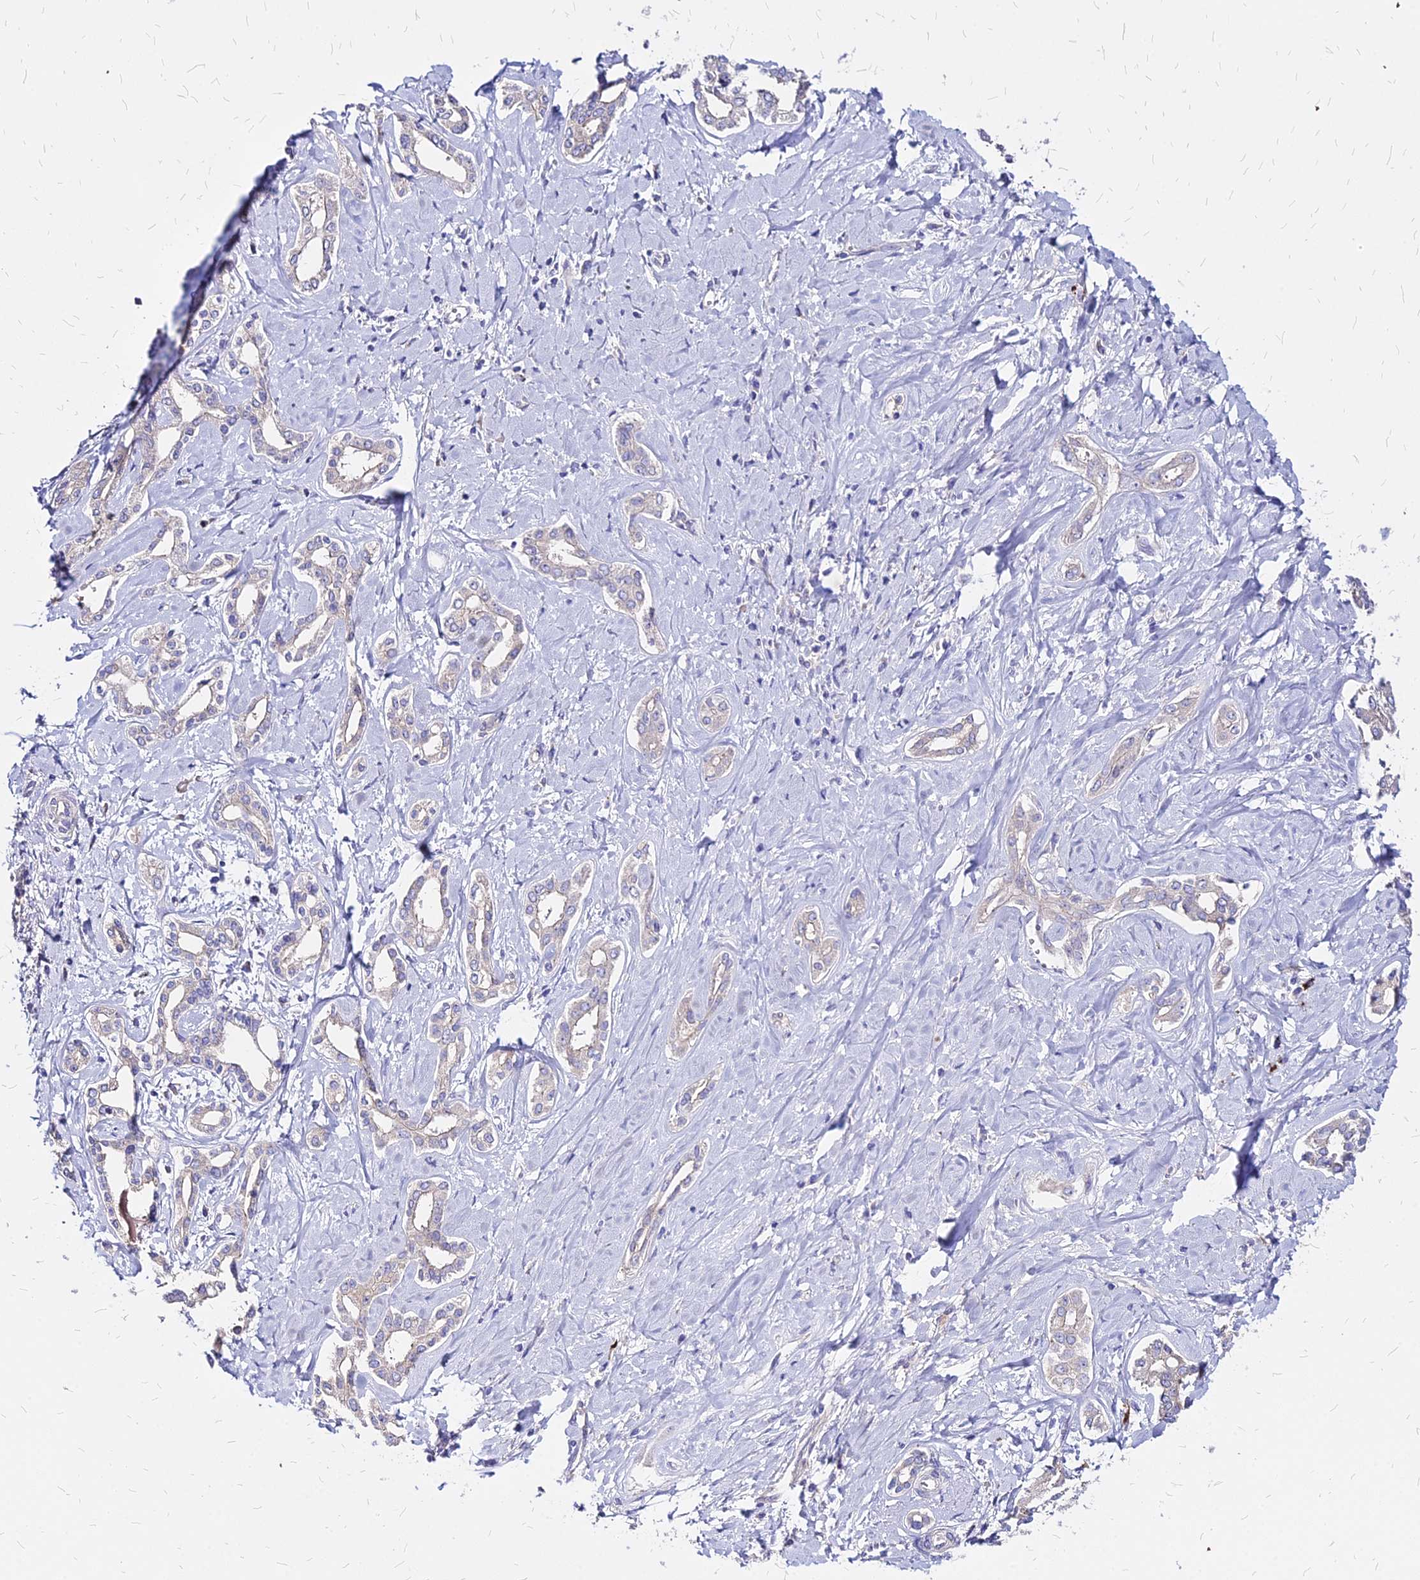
{"staining": {"intensity": "negative", "quantity": "none", "location": "none"}, "tissue": "liver cancer", "cell_type": "Tumor cells", "image_type": "cancer", "snomed": [{"axis": "morphology", "description": "Cholangiocarcinoma"}, {"axis": "topography", "description": "Liver"}], "caption": "DAB (3,3'-diaminobenzidine) immunohistochemical staining of human liver cholangiocarcinoma reveals no significant positivity in tumor cells.", "gene": "COMMD10", "patient": {"sex": "female", "age": 77}}